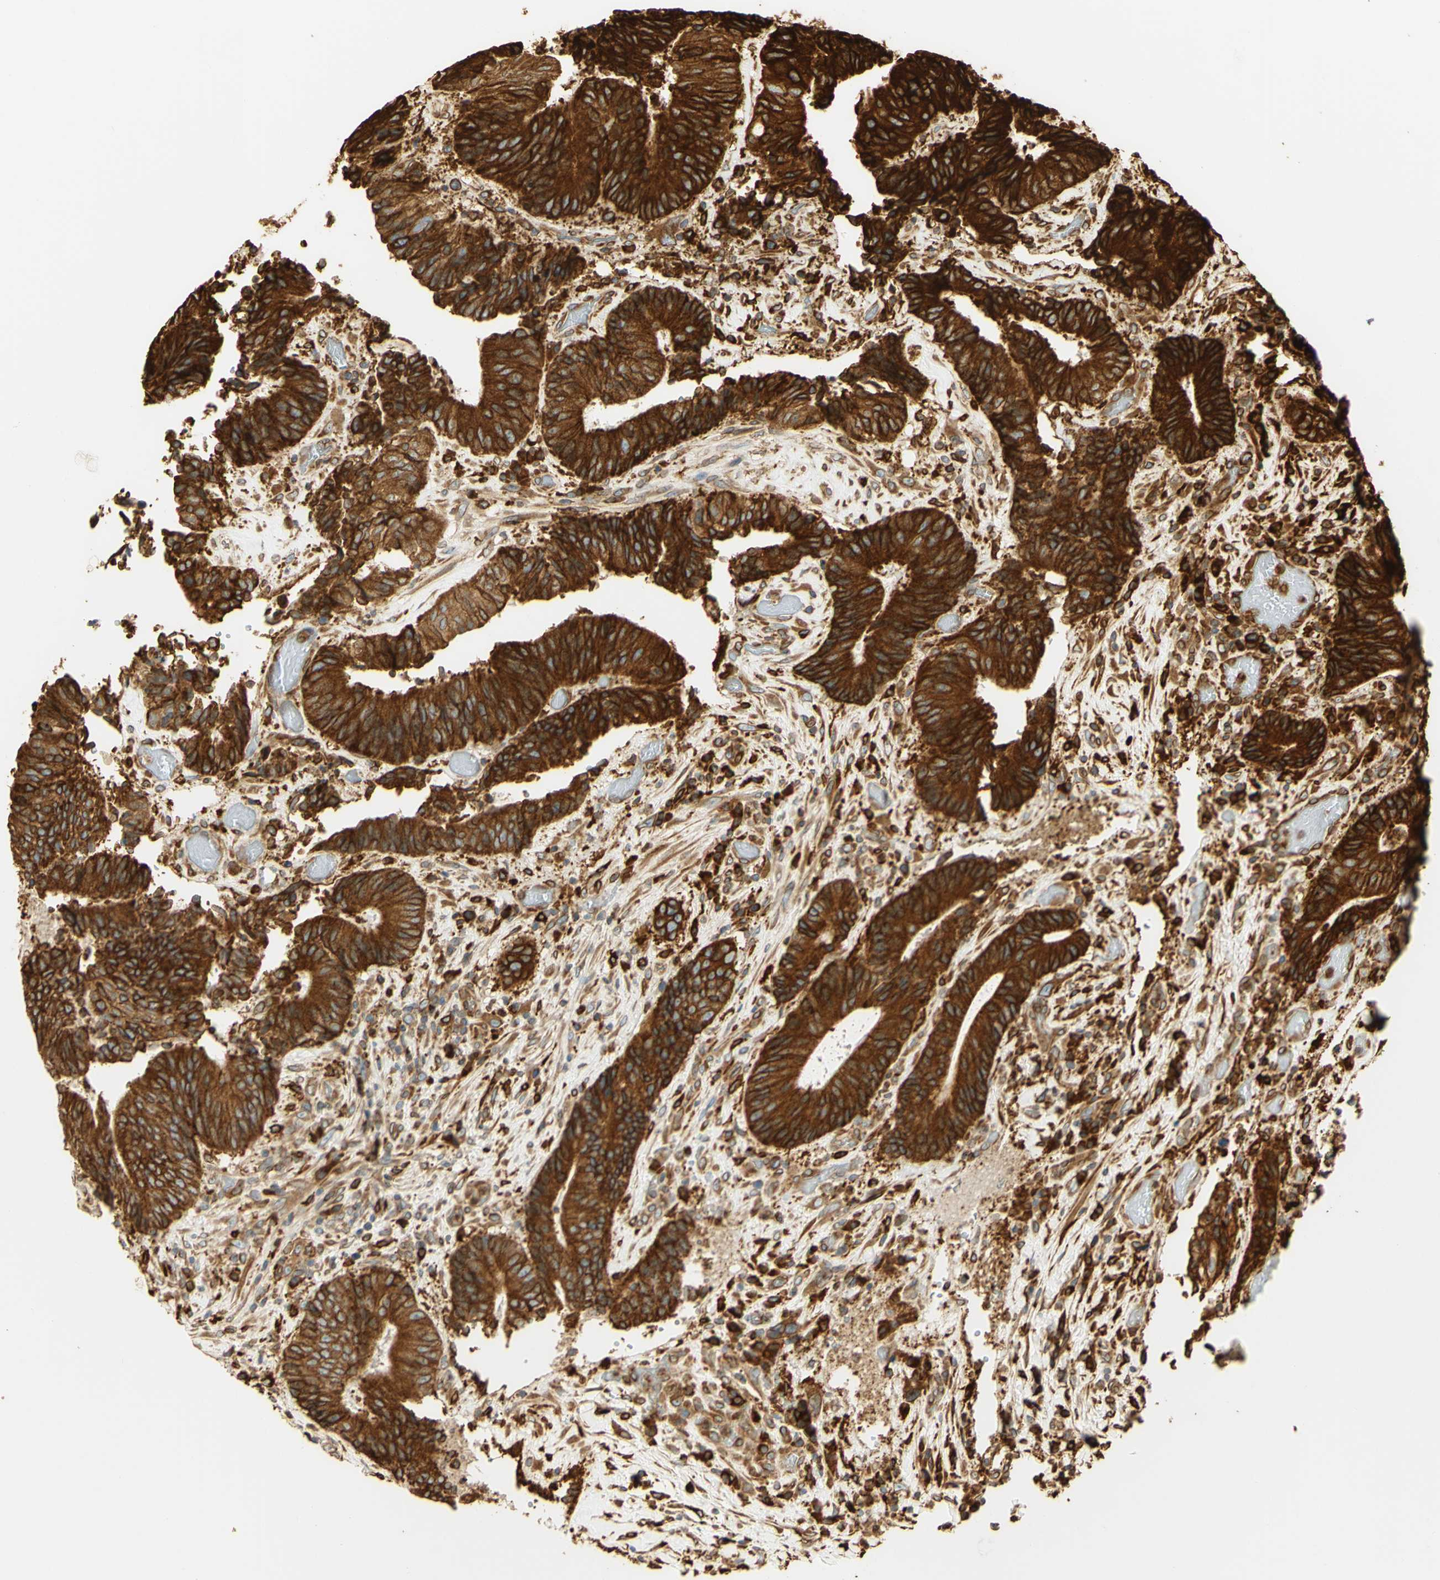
{"staining": {"intensity": "strong", "quantity": ">75%", "location": "cytoplasmic/membranous"}, "tissue": "colorectal cancer", "cell_type": "Tumor cells", "image_type": "cancer", "snomed": [{"axis": "morphology", "description": "Adenocarcinoma, NOS"}, {"axis": "topography", "description": "Rectum"}], "caption": "Colorectal adenocarcinoma tissue demonstrates strong cytoplasmic/membranous staining in approximately >75% of tumor cells, visualized by immunohistochemistry.", "gene": "CANX", "patient": {"sex": "male", "age": 72}}